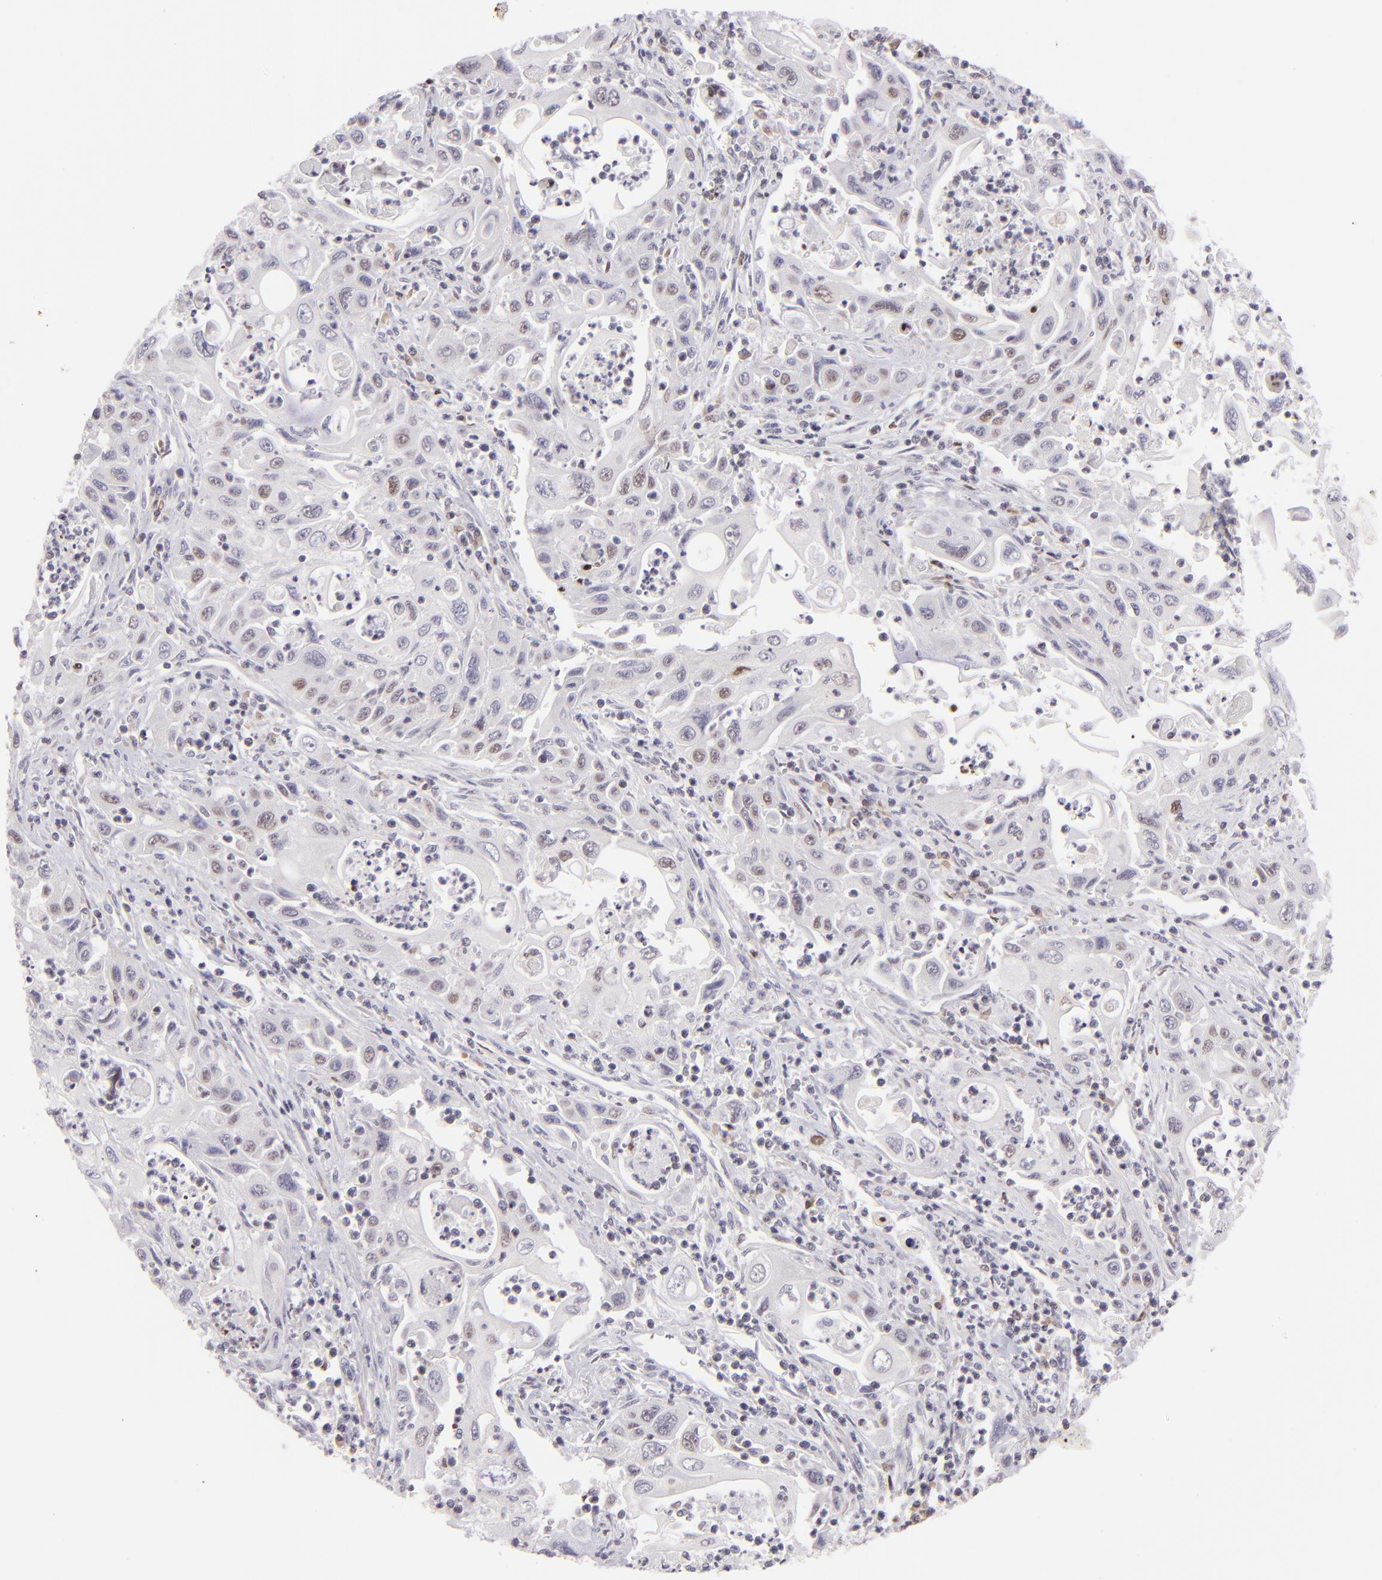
{"staining": {"intensity": "moderate", "quantity": "<25%", "location": "nuclear"}, "tissue": "pancreatic cancer", "cell_type": "Tumor cells", "image_type": "cancer", "snomed": [{"axis": "morphology", "description": "Adenocarcinoma, NOS"}, {"axis": "topography", "description": "Pancreas"}], "caption": "Moderate nuclear positivity is identified in about <25% of tumor cells in pancreatic cancer (adenocarcinoma). The staining is performed using DAB (3,3'-diaminobenzidine) brown chromogen to label protein expression. The nuclei are counter-stained blue using hematoxylin.", "gene": "POU2F1", "patient": {"sex": "male", "age": 70}}